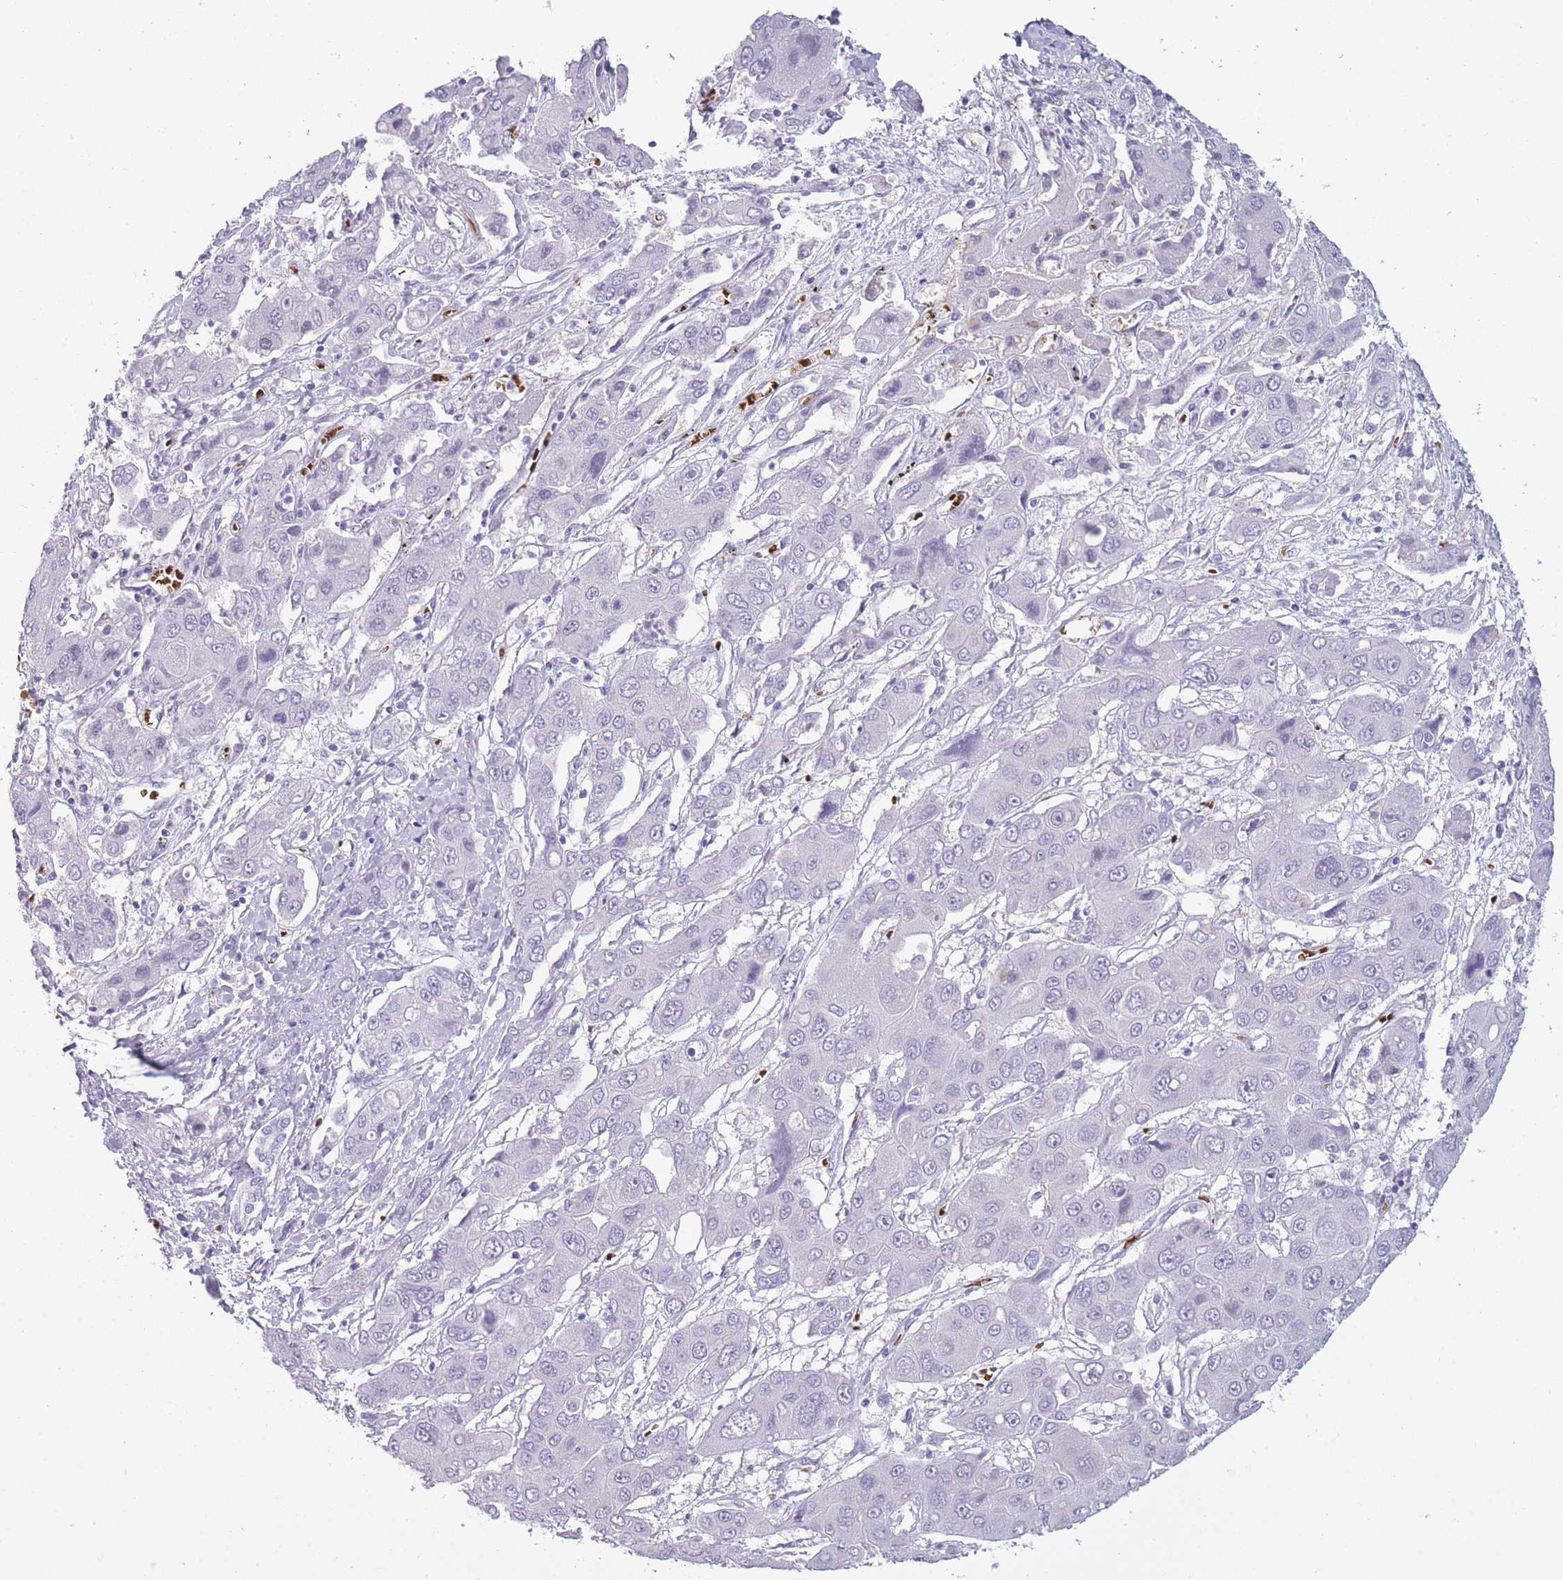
{"staining": {"intensity": "negative", "quantity": "none", "location": "none"}, "tissue": "liver cancer", "cell_type": "Tumor cells", "image_type": "cancer", "snomed": [{"axis": "morphology", "description": "Cholangiocarcinoma"}, {"axis": "topography", "description": "Liver"}], "caption": "DAB (3,3'-diaminobenzidine) immunohistochemical staining of human liver cancer (cholangiocarcinoma) reveals no significant expression in tumor cells. The staining is performed using DAB brown chromogen with nuclei counter-stained in using hematoxylin.", "gene": "OR7C1", "patient": {"sex": "male", "age": 67}}